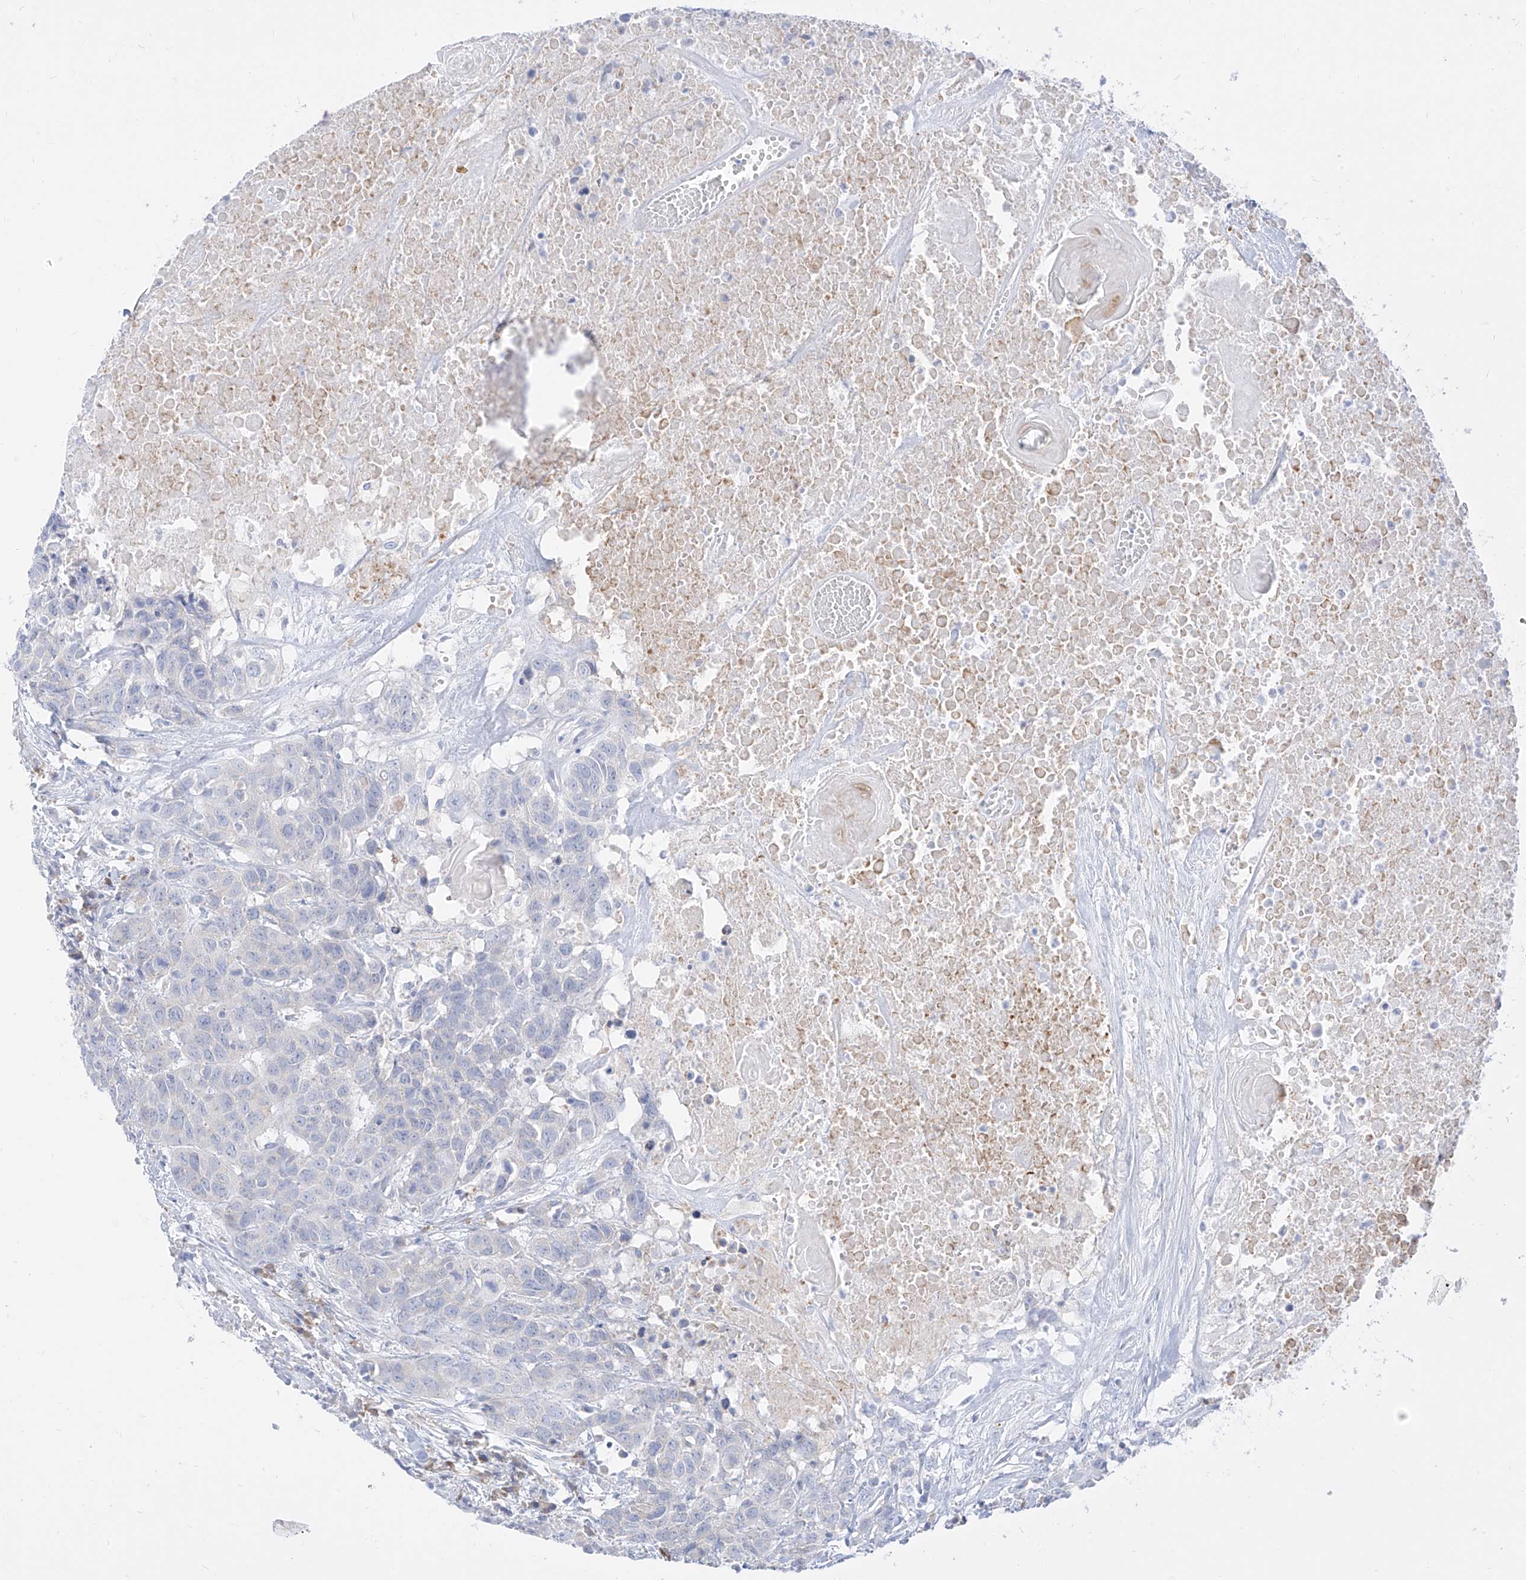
{"staining": {"intensity": "negative", "quantity": "none", "location": "none"}, "tissue": "head and neck cancer", "cell_type": "Tumor cells", "image_type": "cancer", "snomed": [{"axis": "morphology", "description": "Squamous cell carcinoma, NOS"}, {"axis": "topography", "description": "Head-Neck"}], "caption": "Immunohistochemistry (IHC) histopathology image of neoplastic tissue: head and neck squamous cell carcinoma stained with DAB (3,3'-diaminobenzidine) shows no significant protein positivity in tumor cells.", "gene": "SYTL3", "patient": {"sex": "male", "age": 66}}